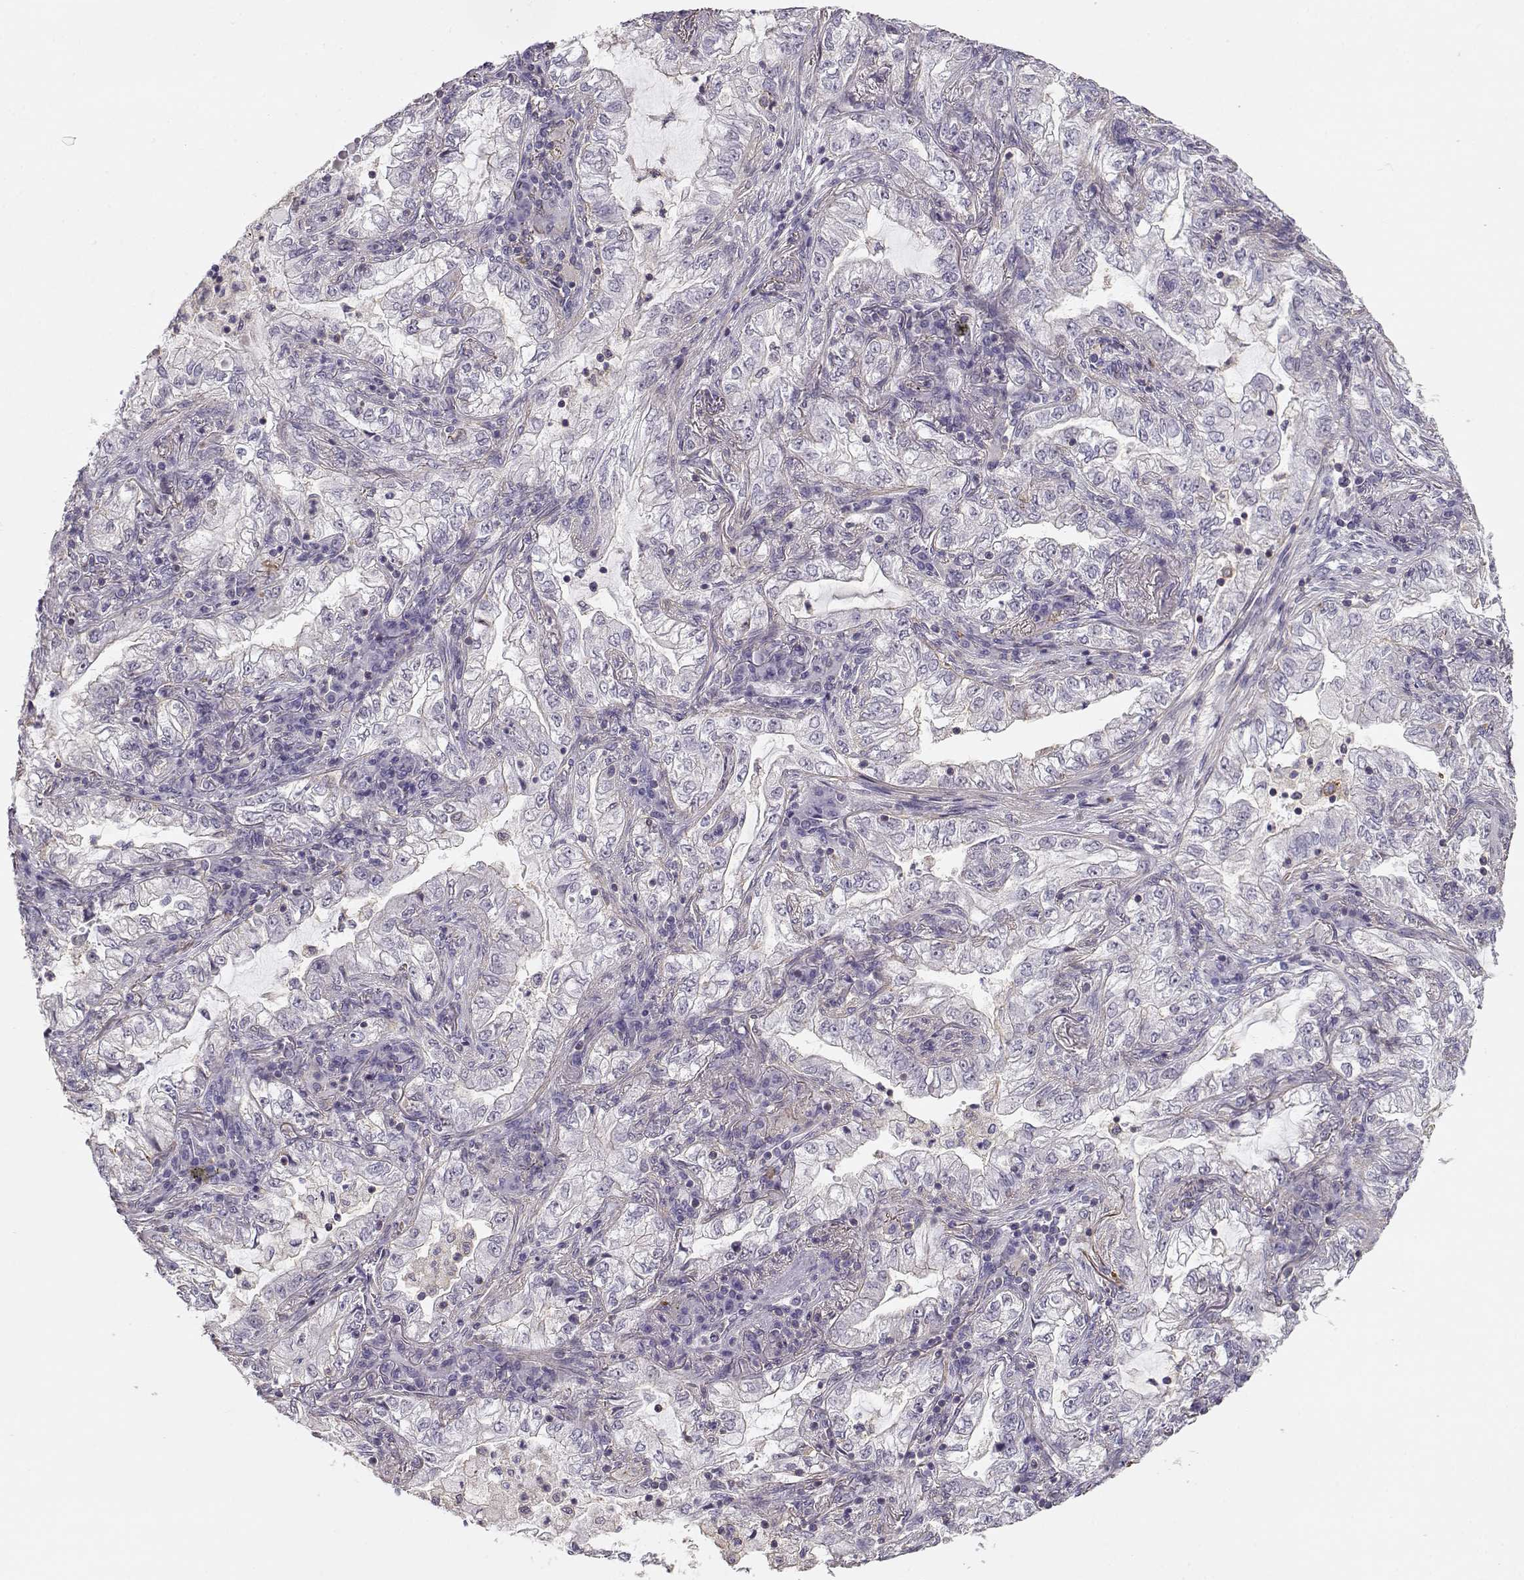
{"staining": {"intensity": "negative", "quantity": "none", "location": "none"}, "tissue": "lung cancer", "cell_type": "Tumor cells", "image_type": "cancer", "snomed": [{"axis": "morphology", "description": "Adenocarcinoma, NOS"}, {"axis": "topography", "description": "Lung"}], "caption": "This is an immunohistochemistry (IHC) histopathology image of human lung adenocarcinoma. There is no positivity in tumor cells.", "gene": "DAPL1", "patient": {"sex": "female", "age": 73}}